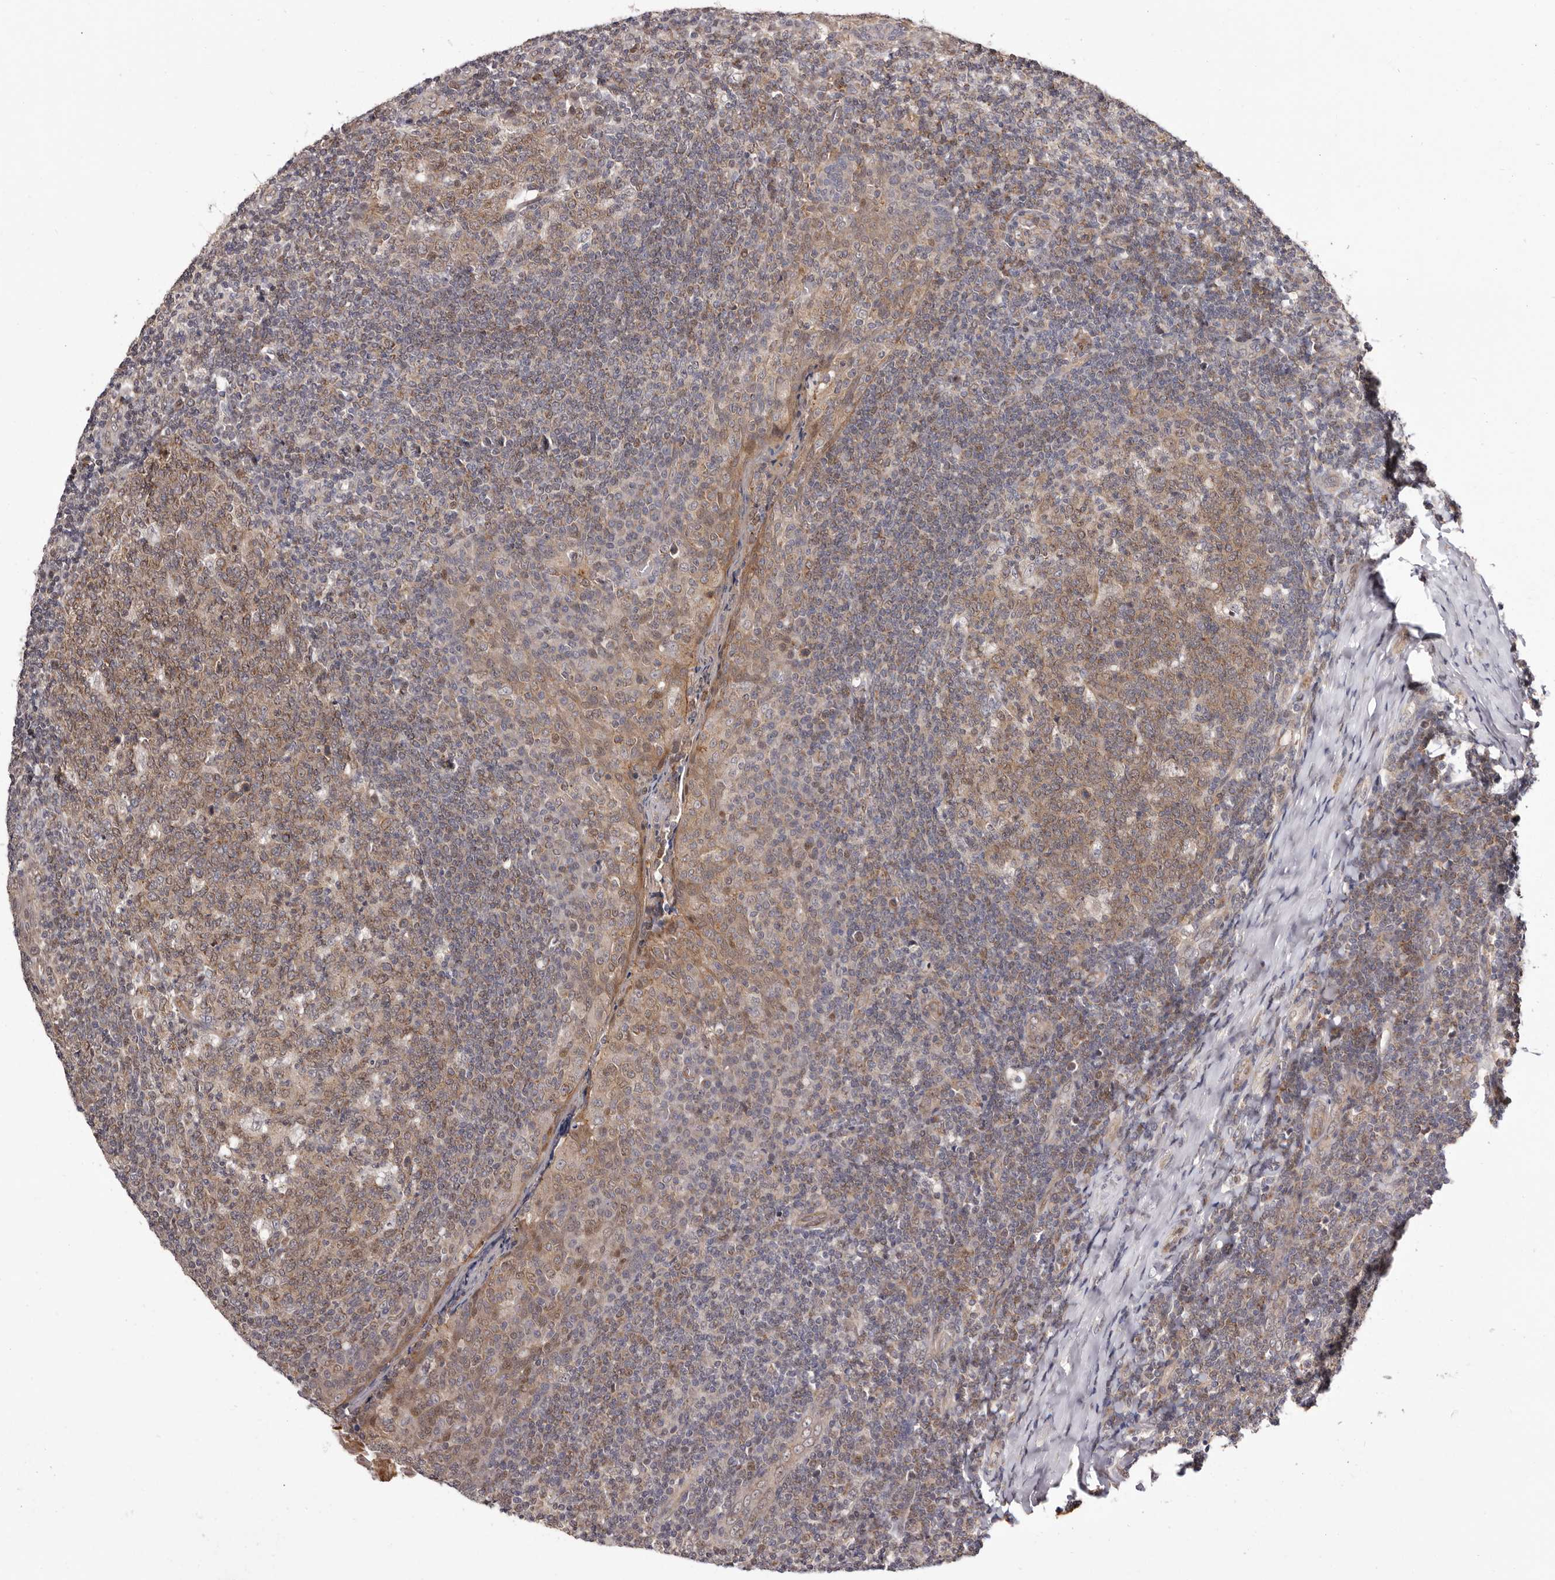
{"staining": {"intensity": "moderate", "quantity": ">75%", "location": "cytoplasmic/membranous"}, "tissue": "tonsil", "cell_type": "Germinal center cells", "image_type": "normal", "snomed": [{"axis": "morphology", "description": "Normal tissue, NOS"}, {"axis": "topography", "description": "Tonsil"}], "caption": "Immunohistochemical staining of unremarkable human tonsil shows moderate cytoplasmic/membranous protein expression in about >75% of germinal center cells. (brown staining indicates protein expression, while blue staining denotes nuclei).", "gene": "GLRX3", "patient": {"sex": "female", "age": 19}}